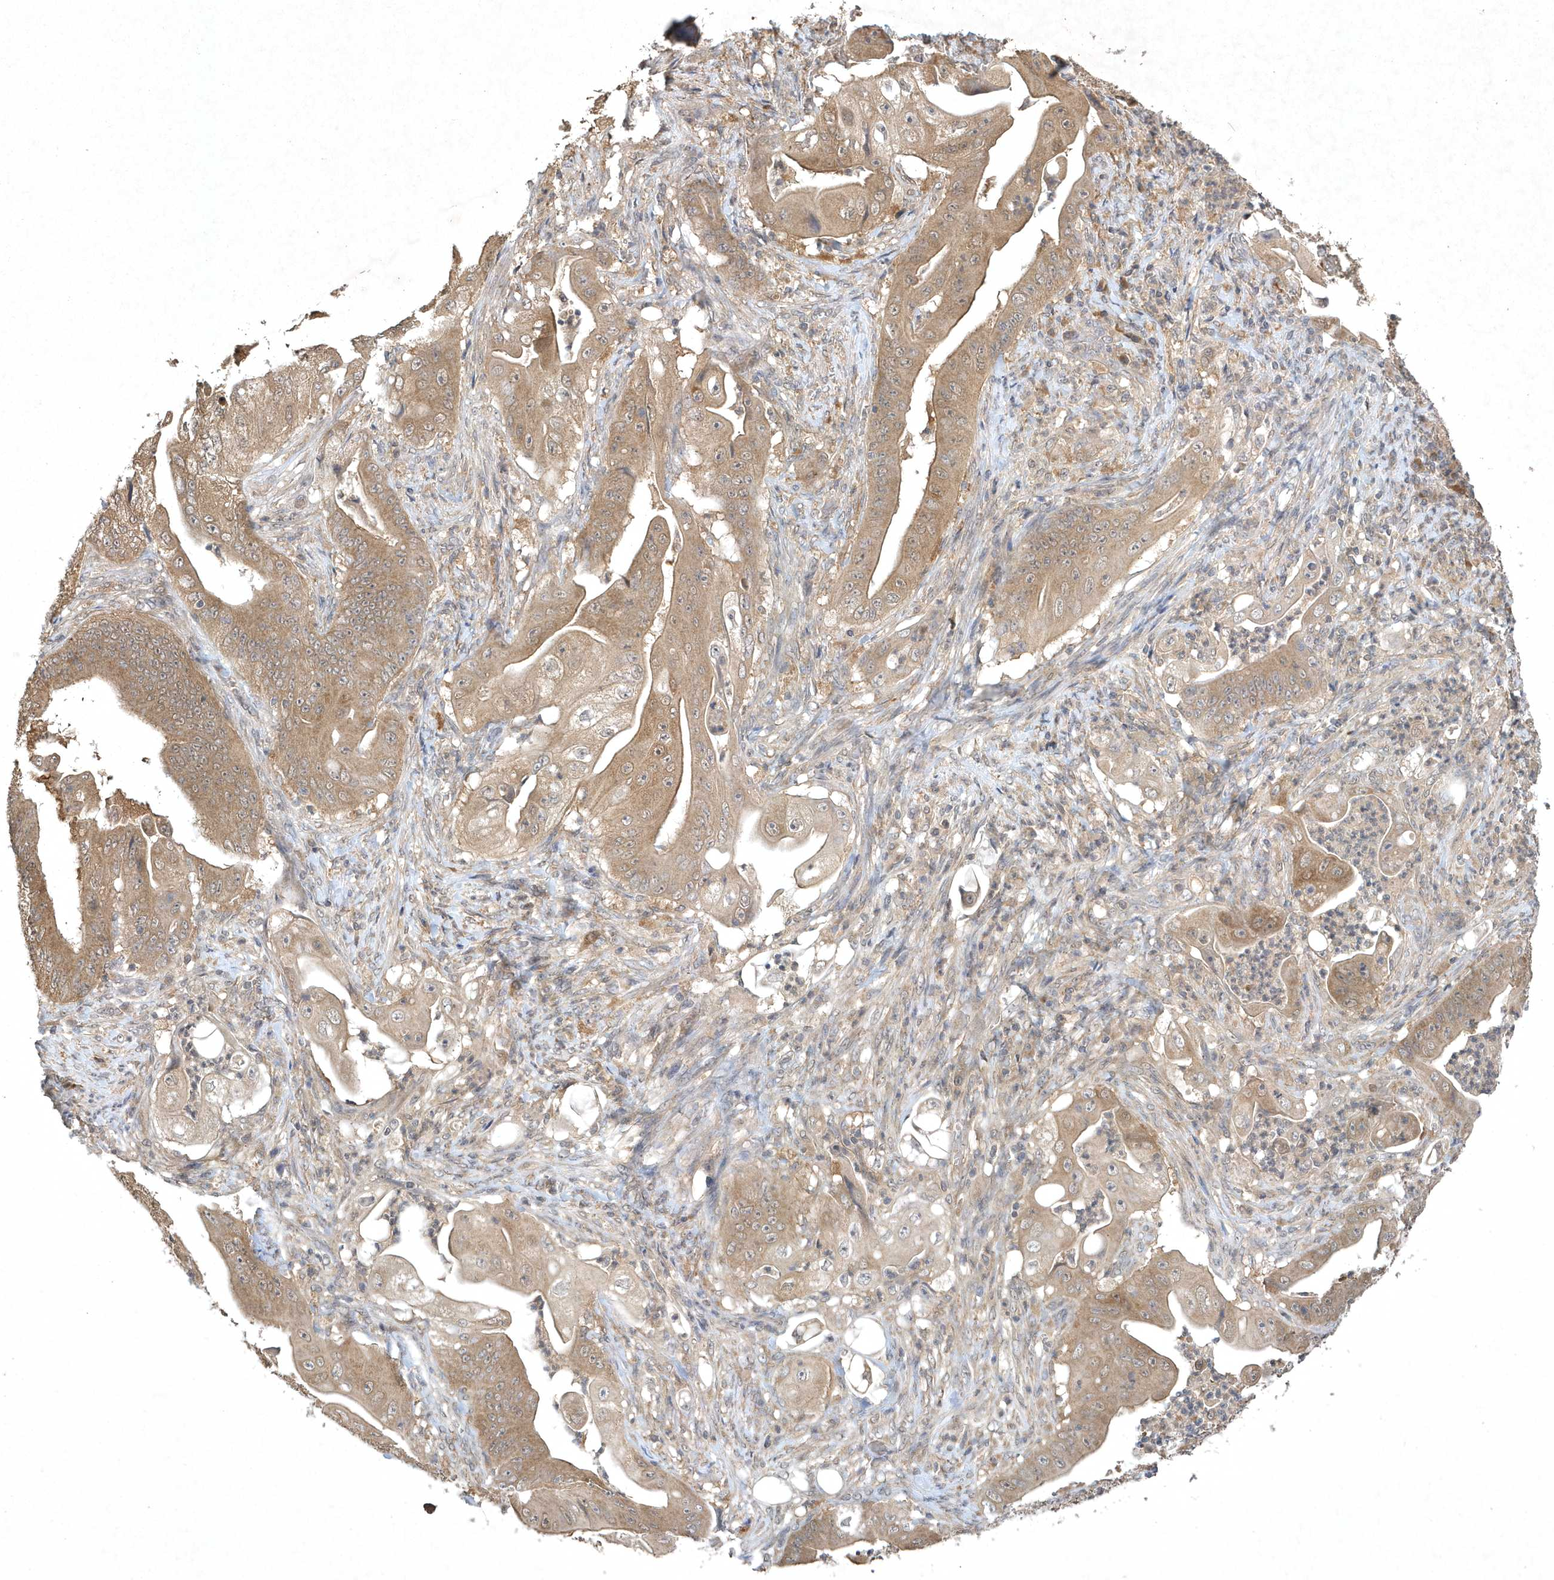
{"staining": {"intensity": "moderate", "quantity": ">75%", "location": "cytoplasmic/membranous"}, "tissue": "stomach cancer", "cell_type": "Tumor cells", "image_type": "cancer", "snomed": [{"axis": "morphology", "description": "Adenocarcinoma, NOS"}, {"axis": "topography", "description": "Stomach"}], "caption": "Protein expression analysis of human adenocarcinoma (stomach) reveals moderate cytoplasmic/membranous positivity in approximately >75% of tumor cells. Immunohistochemistry (ihc) stains the protein of interest in brown and the nuclei are stained blue.", "gene": "AKR7A2", "patient": {"sex": "female", "age": 73}}